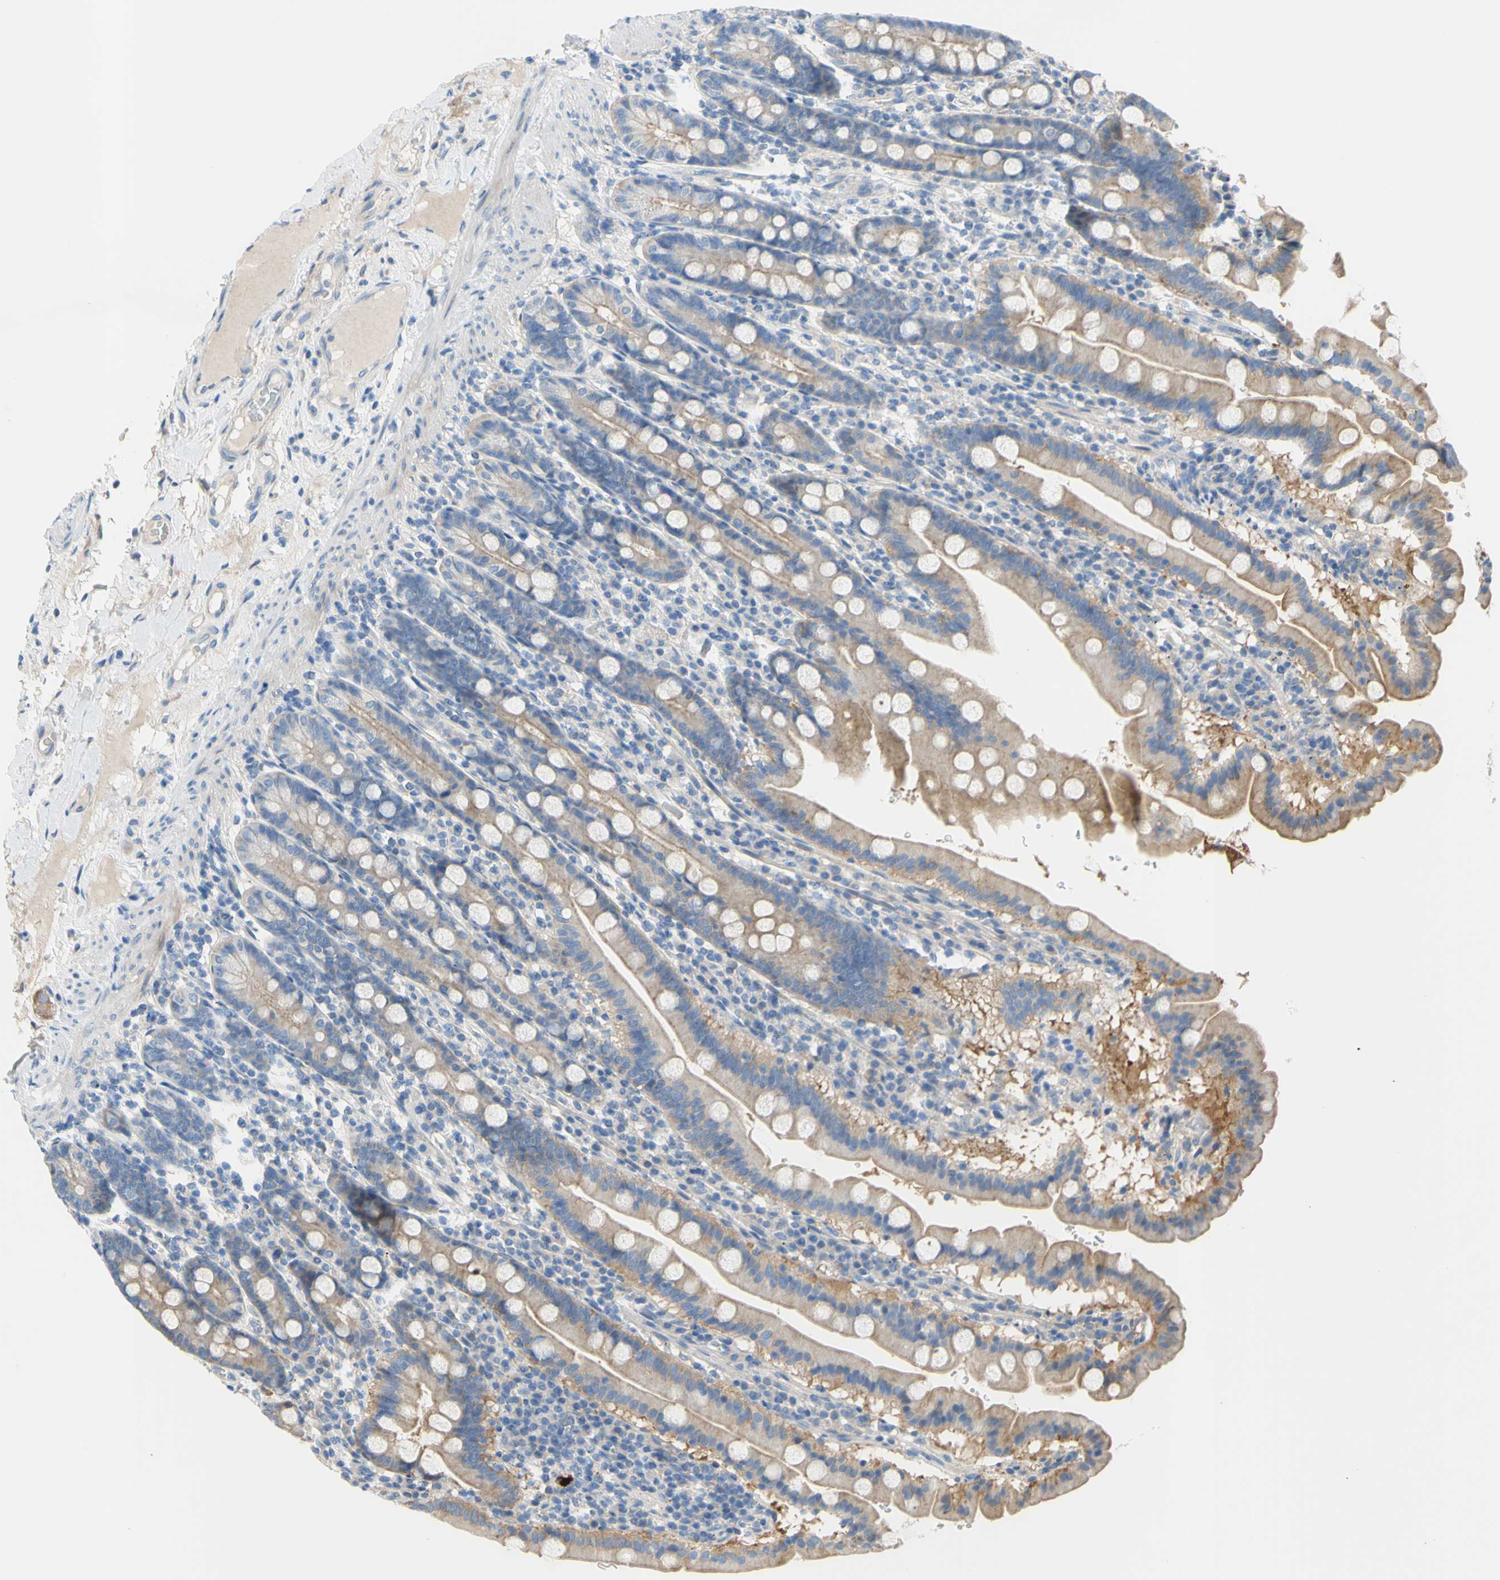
{"staining": {"intensity": "weak", "quantity": ">75%", "location": "cytoplasmic/membranous"}, "tissue": "duodenum", "cell_type": "Glandular cells", "image_type": "normal", "snomed": [{"axis": "morphology", "description": "Normal tissue, NOS"}, {"axis": "topography", "description": "Duodenum"}], "caption": "Immunohistochemical staining of benign duodenum exhibits >75% levels of weak cytoplasmic/membranous protein expression in approximately >75% of glandular cells.", "gene": "TMEM59L", "patient": {"sex": "male", "age": 50}}